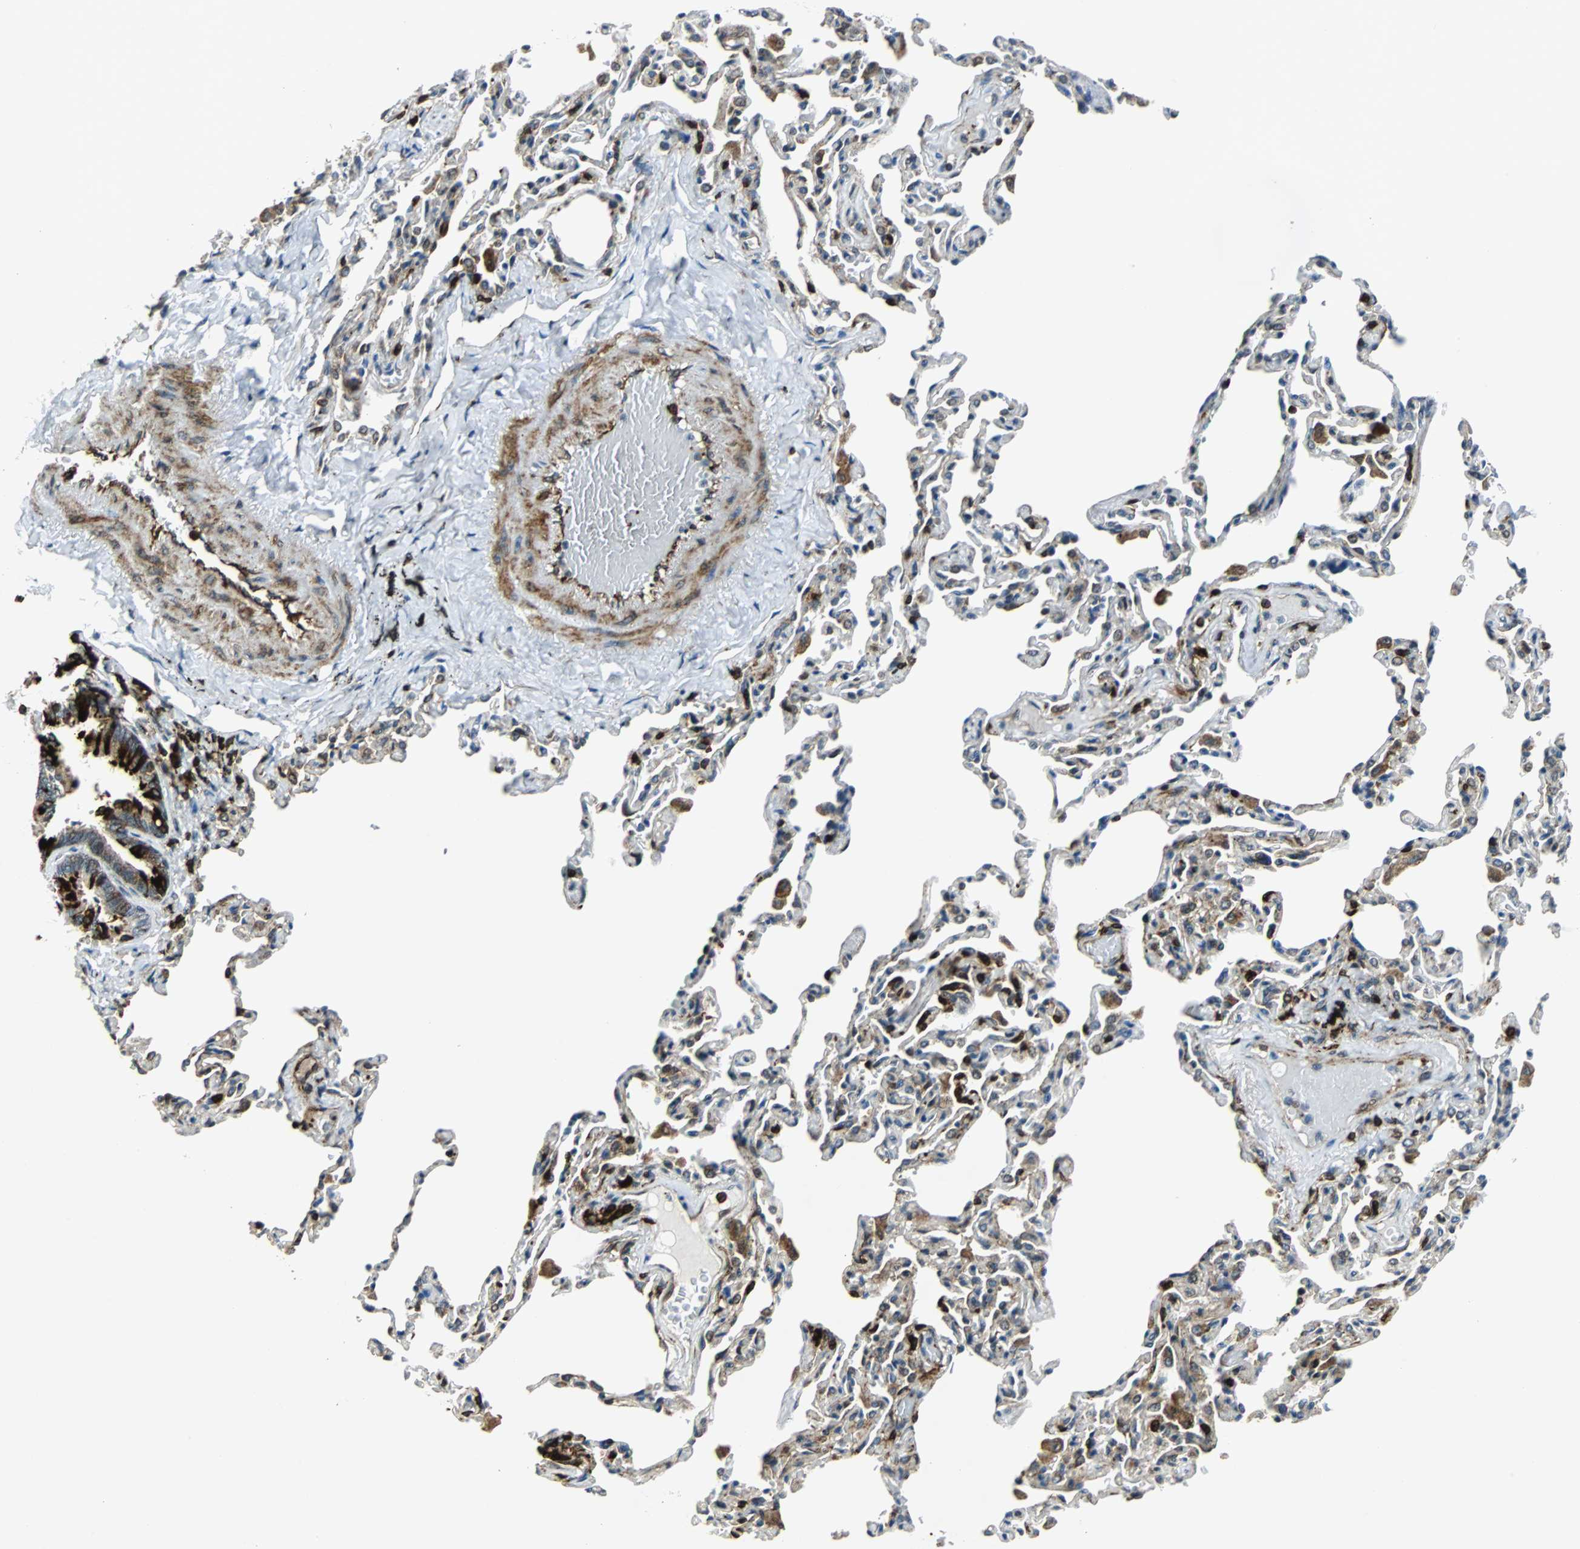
{"staining": {"intensity": "strong", "quantity": "25%-75%", "location": "cytoplasmic/membranous"}, "tissue": "bronchus", "cell_type": "Respiratory epithelial cells", "image_type": "normal", "snomed": [{"axis": "morphology", "description": "Normal tissue, NOS"}, {"axis": "topography", "description": "Lung"}], "caption": "Immunohistochemical staining of normal bronchus shows high levels of strong cytoplasmic/membranous expression in approximately 25%-75% of respiratory epithelial cells.", "gene": "TUBA4A", "patient": {"sex": "male", "age": 64}}